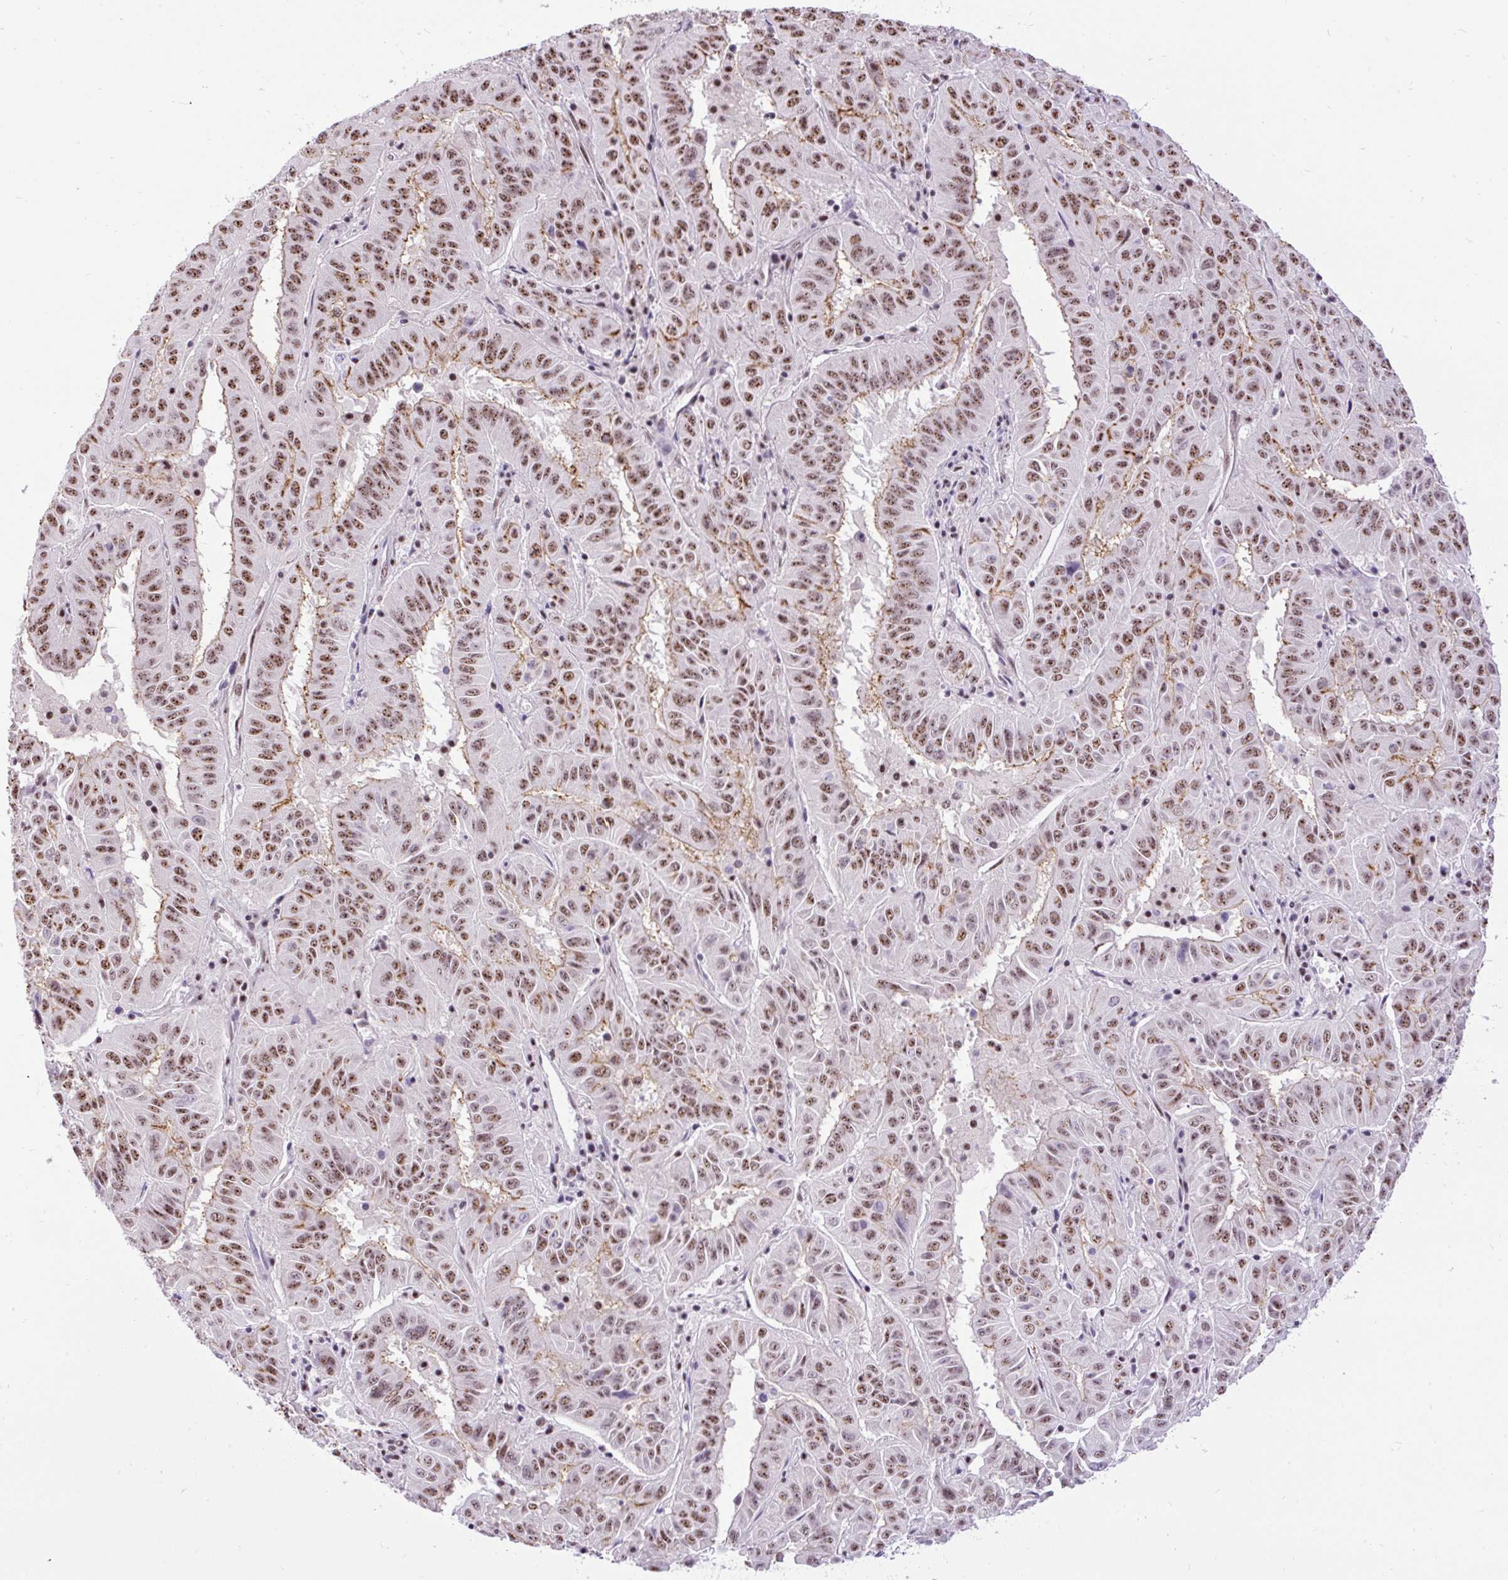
{"staining": {"intensity": "moderate", "quantity": ">75%", "location": "nuclear"}, "tissue": "pancreatic cancer", "cell_type": "Tumor cells", "image_type": "cancer", "snomed": [{"axis": "morphology", "description": "Adenocarcinoma, NOS"}, {"axis": "topography", "description": "Pancreas"}], "caption": "Tumor cells display moderate nuclear staining in approximately >75% of cells in pancreatic adenocarcinoma.", "gene": "SMC5", "patient": {"sex": "male", "age": 63}}